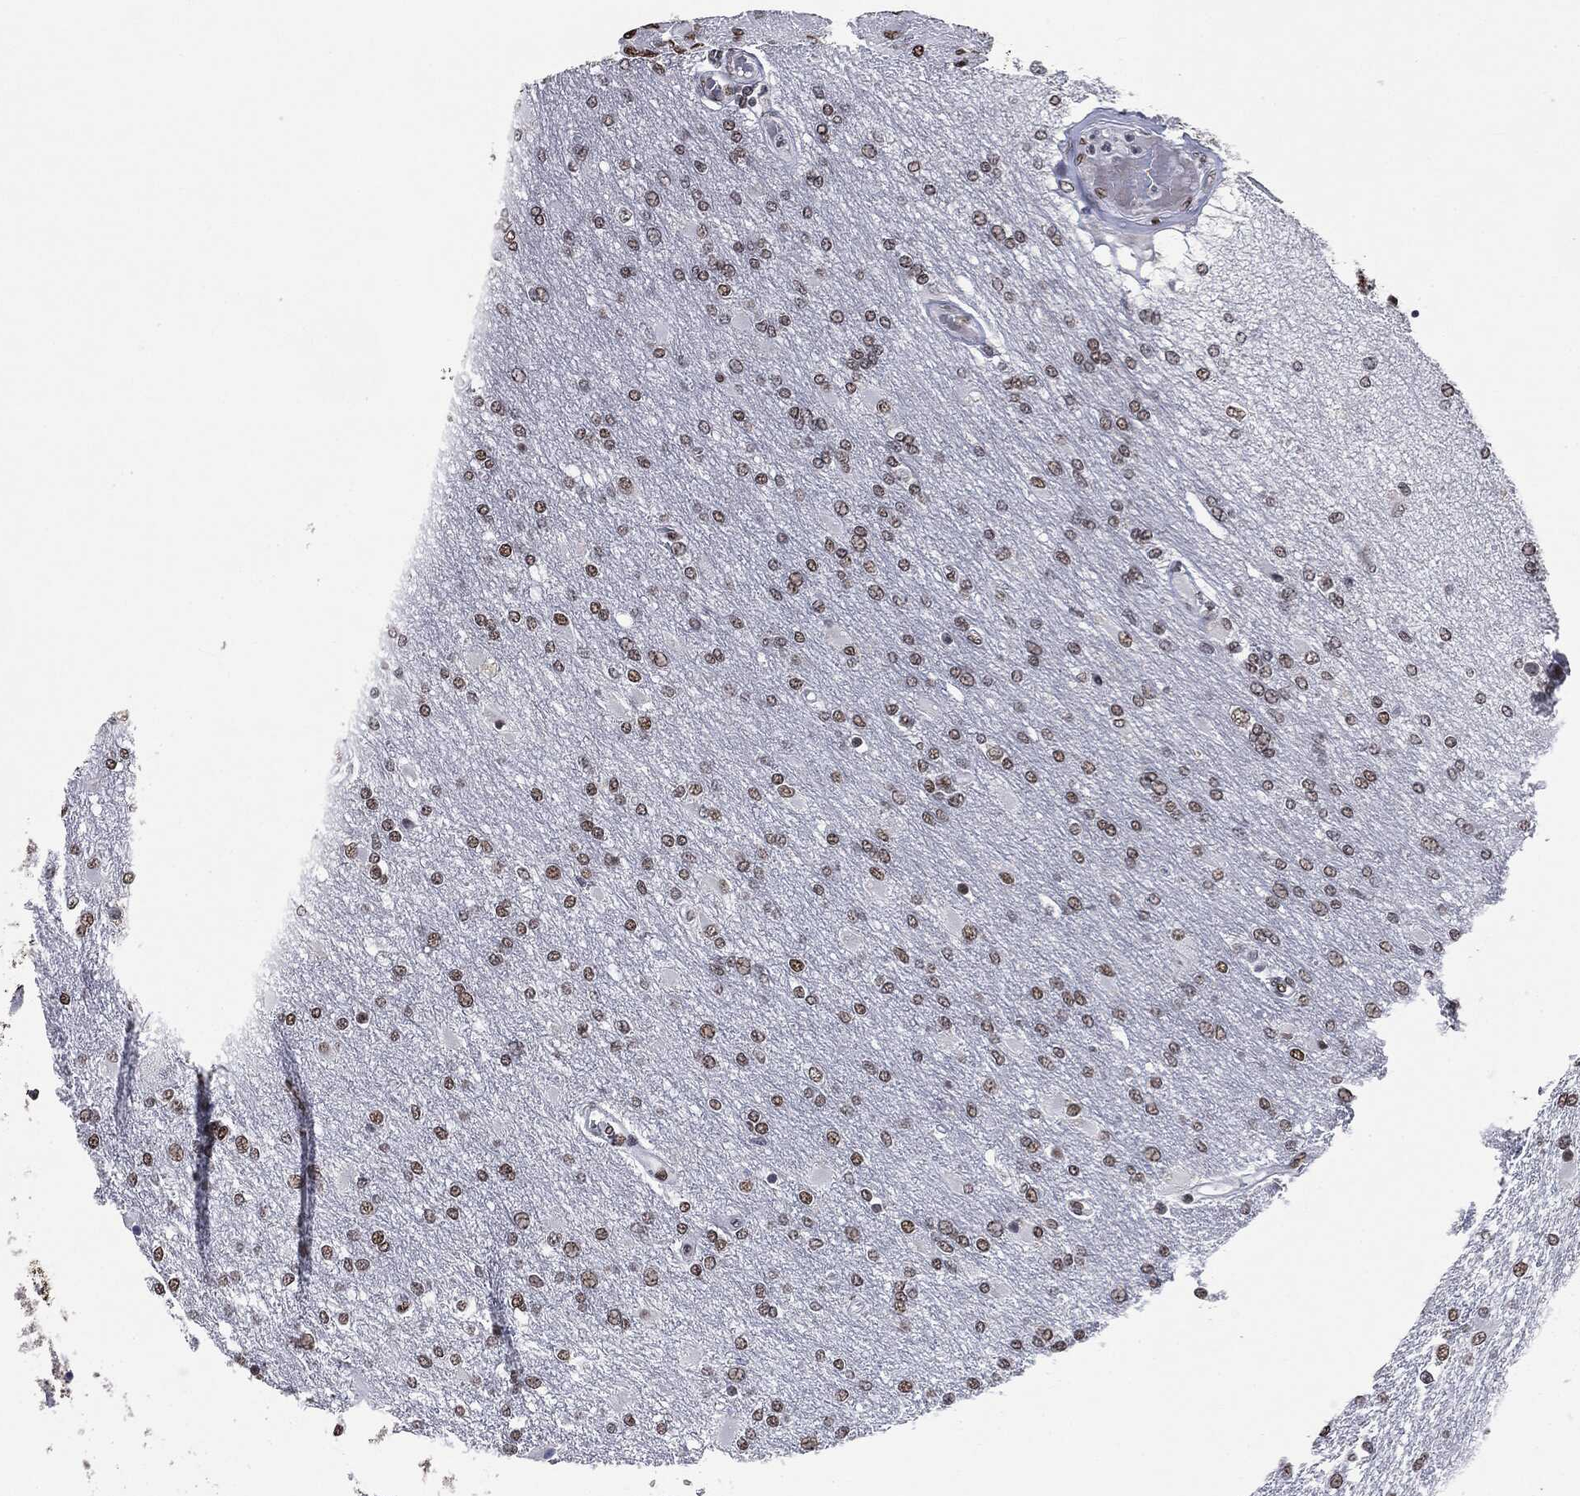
{"staining": {"intensity": "moderate", "quantity": ">75%", "location": "nuclear"}, "tissue": "glioma", "cell_type": "Tumor cells", "image_type": "cancer", "snomed": [{"axis": "morphology", "description": "Glioma, malignant, High grade"}, {"axis": "topography", "description": "Cerebral cortex"}], "caption": "High-magnification brightfield microscopy of malignant glioma (high-grade) stained with DAB (brown) and counterstained with hematoxylin (blue). tumor cells exhibit moderate nuclear expression is appreciated in approximately>75% of cells.", "gene": "MSH2", "patient": {"sex": "male", "age": 79}}